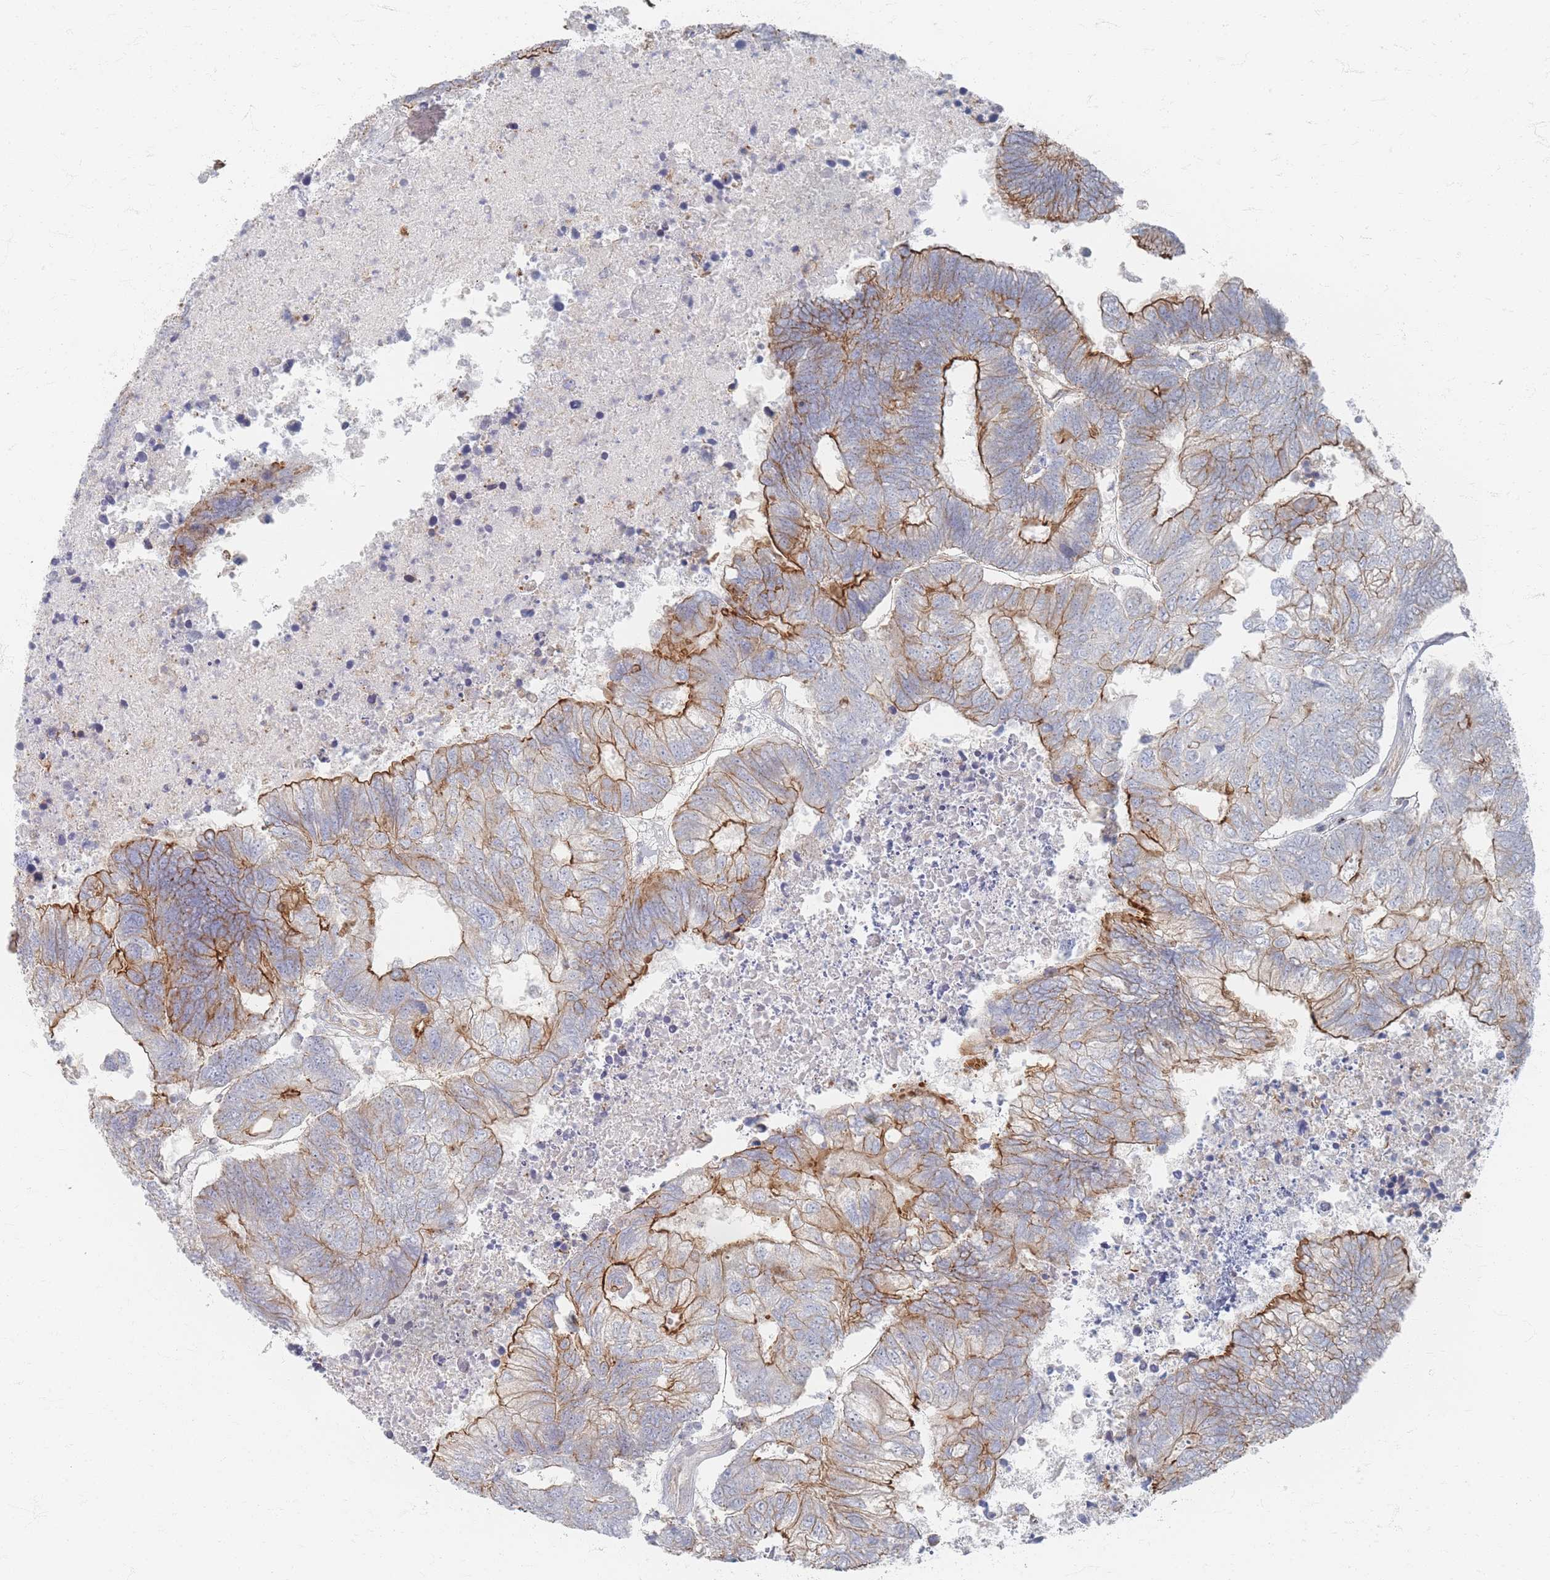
{"staining": {"intensity": "moderate", "quantity": "25%-75%", "location": "cytoplasmic/membranous"}, "tissue": "colorectal cancer", "cell_type": "Tumor cells", "image_type": "cancer", "snomed": [{"axis": "morphology", "description": "Adenocarcinoma, NOS"}, {"axis": "topography", "description": "Colon"}], "caption": "Adenocarcinoma (colorectal) was stained to show a protein in brown. There is medium levels of moderate cytoplasmic/membranous positivity in about 25%-75% of tumor cells.", "gene": "GNB1", "patient": {"sex": "female", "age": 48}}